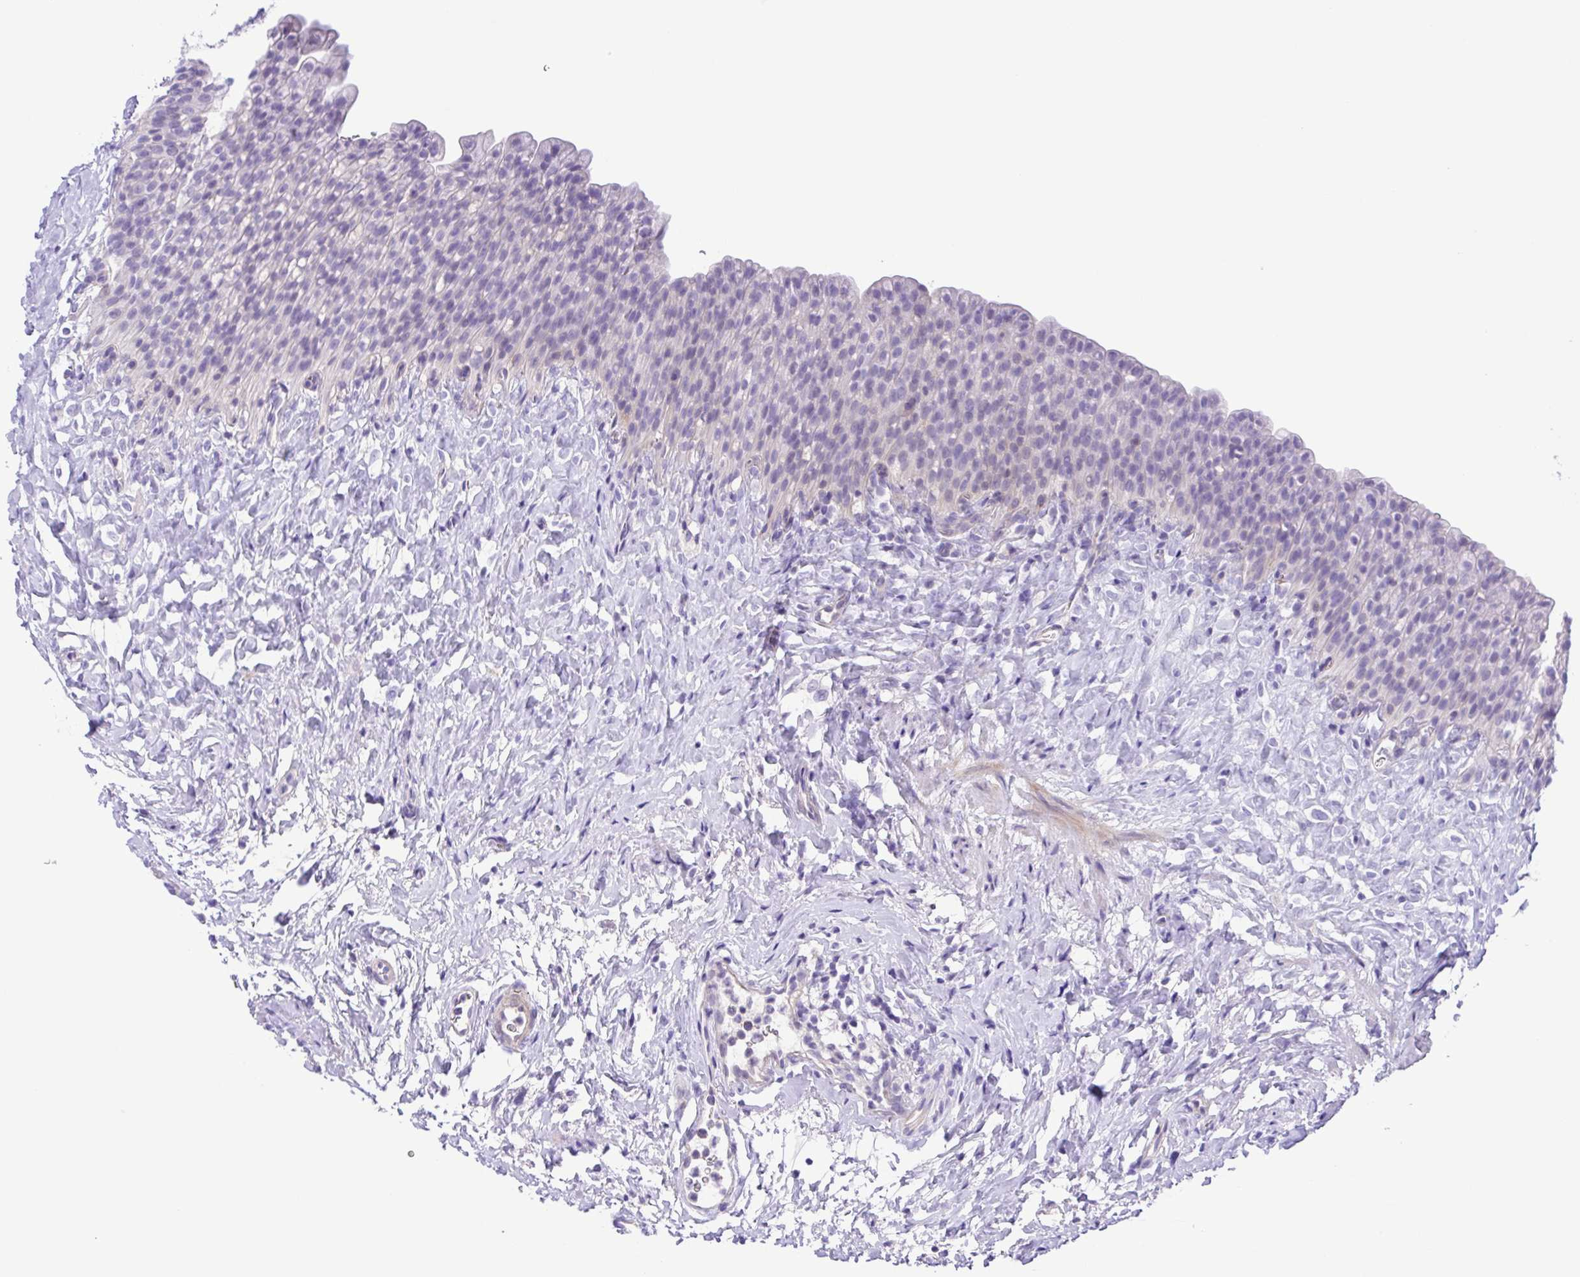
{"staining": {"intensity": "negative", "quantity": "none", "location": "none"}, "tissue": "urinary bladder", "cell_type": "Urothelial cells", "image_type": "normal", "snomed": [{"axis": "morphology", "description": "Normal tissue, NOS"}, {"axis": "topography", "description": "Urinary bladder"}, {"axis": "topography", "description": "Prostate"}], "caption": "DAB immunohistochemical staining of benign urinary bladder displays no significant positivity in urothelial cells.", "gene": "ISM2", "patient": {"sex": "male", "age": 76}}